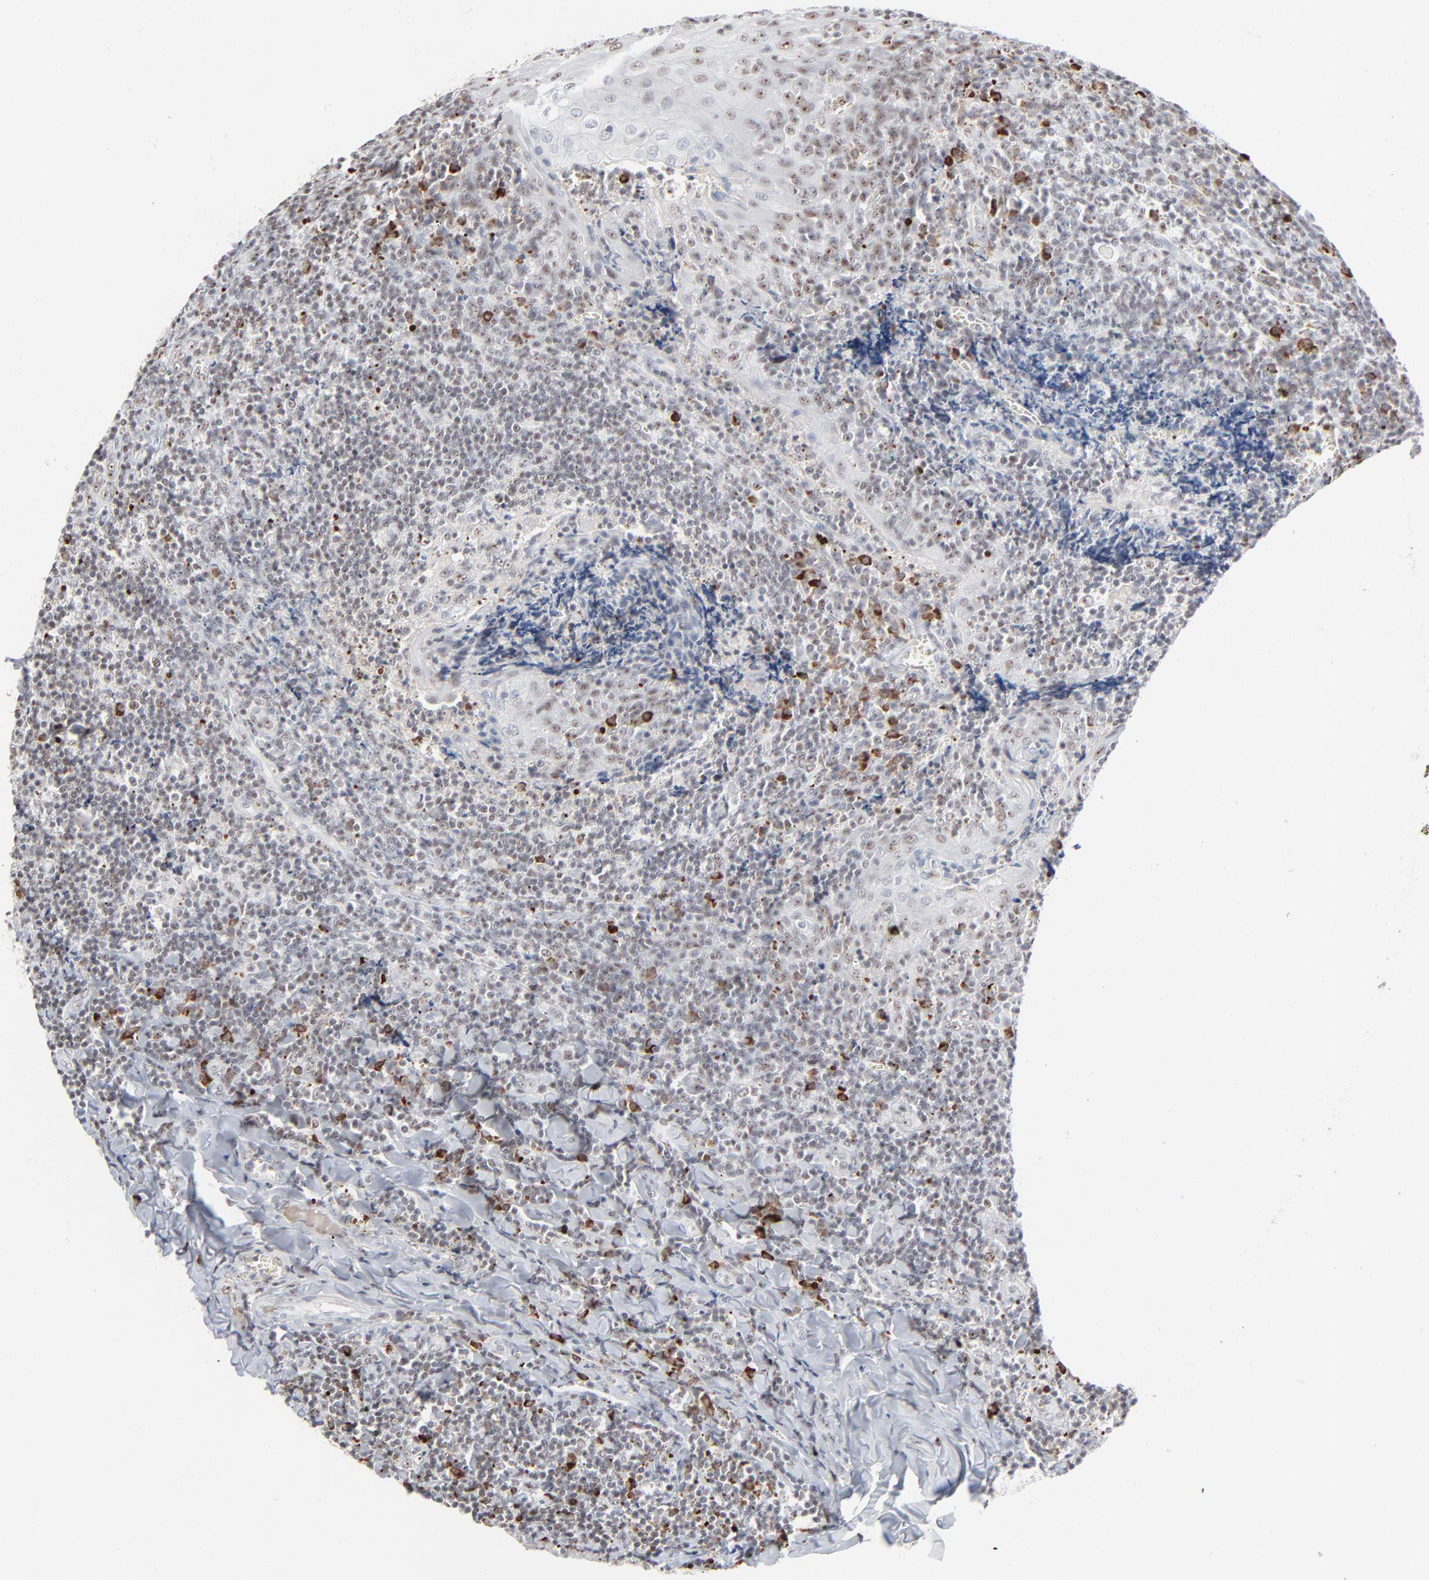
{"staining": {"intensity": "moderate", "quantity": "25%-75%", "location": "cytoplasmic/membranous,nuclear"}, "tissue": "tonsil", "cell_type": "Germinal center cells", "image_type": "normal", "snomed": [{"axis": "morphology", "description": "Normal tissue, NOS"}, {"axis": "topography", "description": "Tonsil"}], "caption": "Tonsil stained with DAB IHC reveals medium levels of moderate cytoplasmic/membranous,nuclear positivity in about 25%-75% of germinal center cells.", "gene": "MPHOSPH6", "patient": {"sex": "male", "age": 20}}